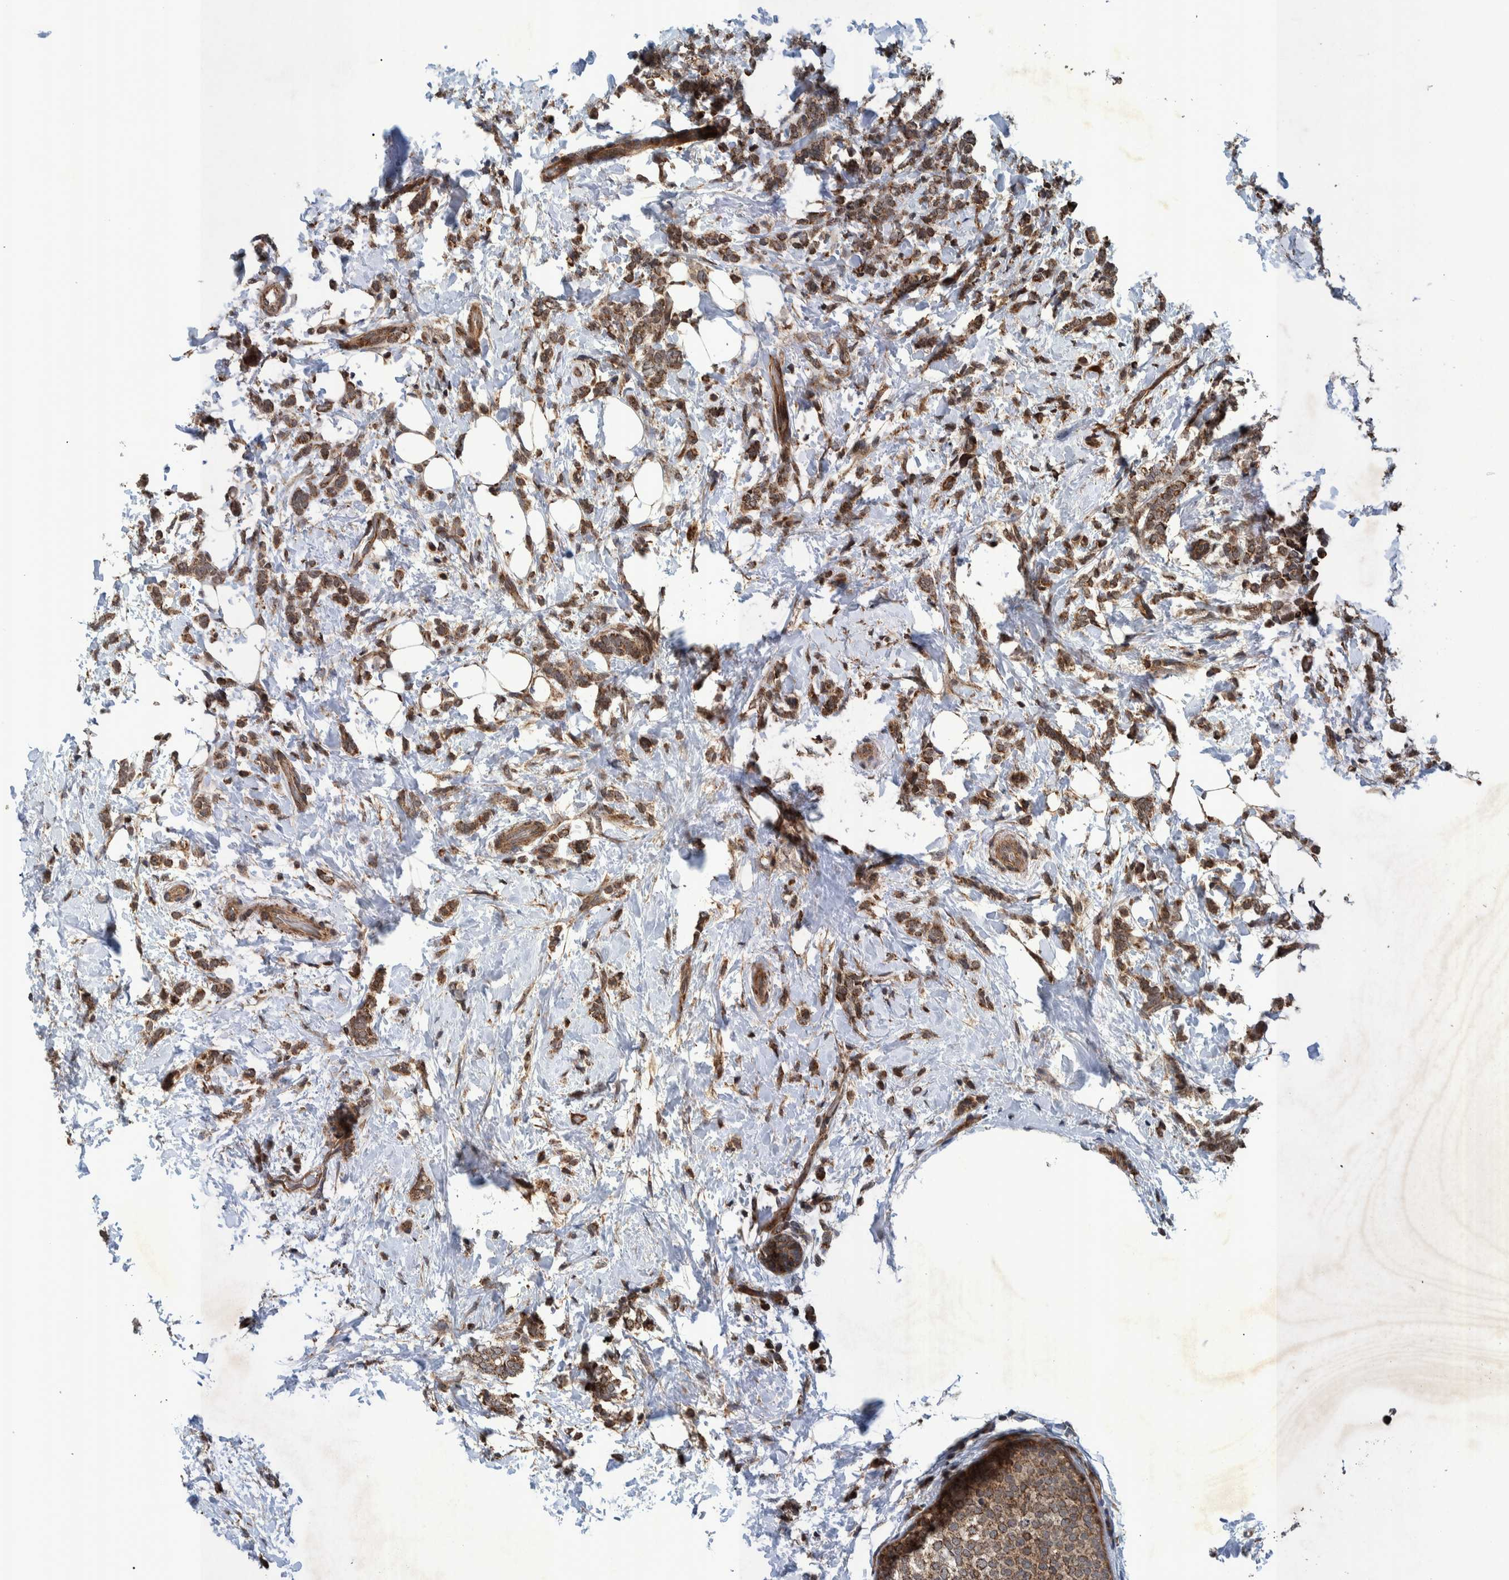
{"staining": {"intensity": "moderate", "quantity": ">75%", "location": "cytoplasmic/membranous"}, "tissue": "breast cancer", "cell_type": "Tumor cells", "image_type": "cancer", "snomed": [{"axis": "morphology", "description": "Lobular carcinoma"}, {"axis": "topography", "description": "Breast"}], "caption": "Immunohistochemical staining of human breast lobular carcinoma displays medium levels of moderate cytoplasmic/membranous expression in about >75% of tumor cells. (DAB IHC with brightfield microscopy, high magnification).", "gene": "MRPS7", "patient": {"sex": "female", "age": 50}}